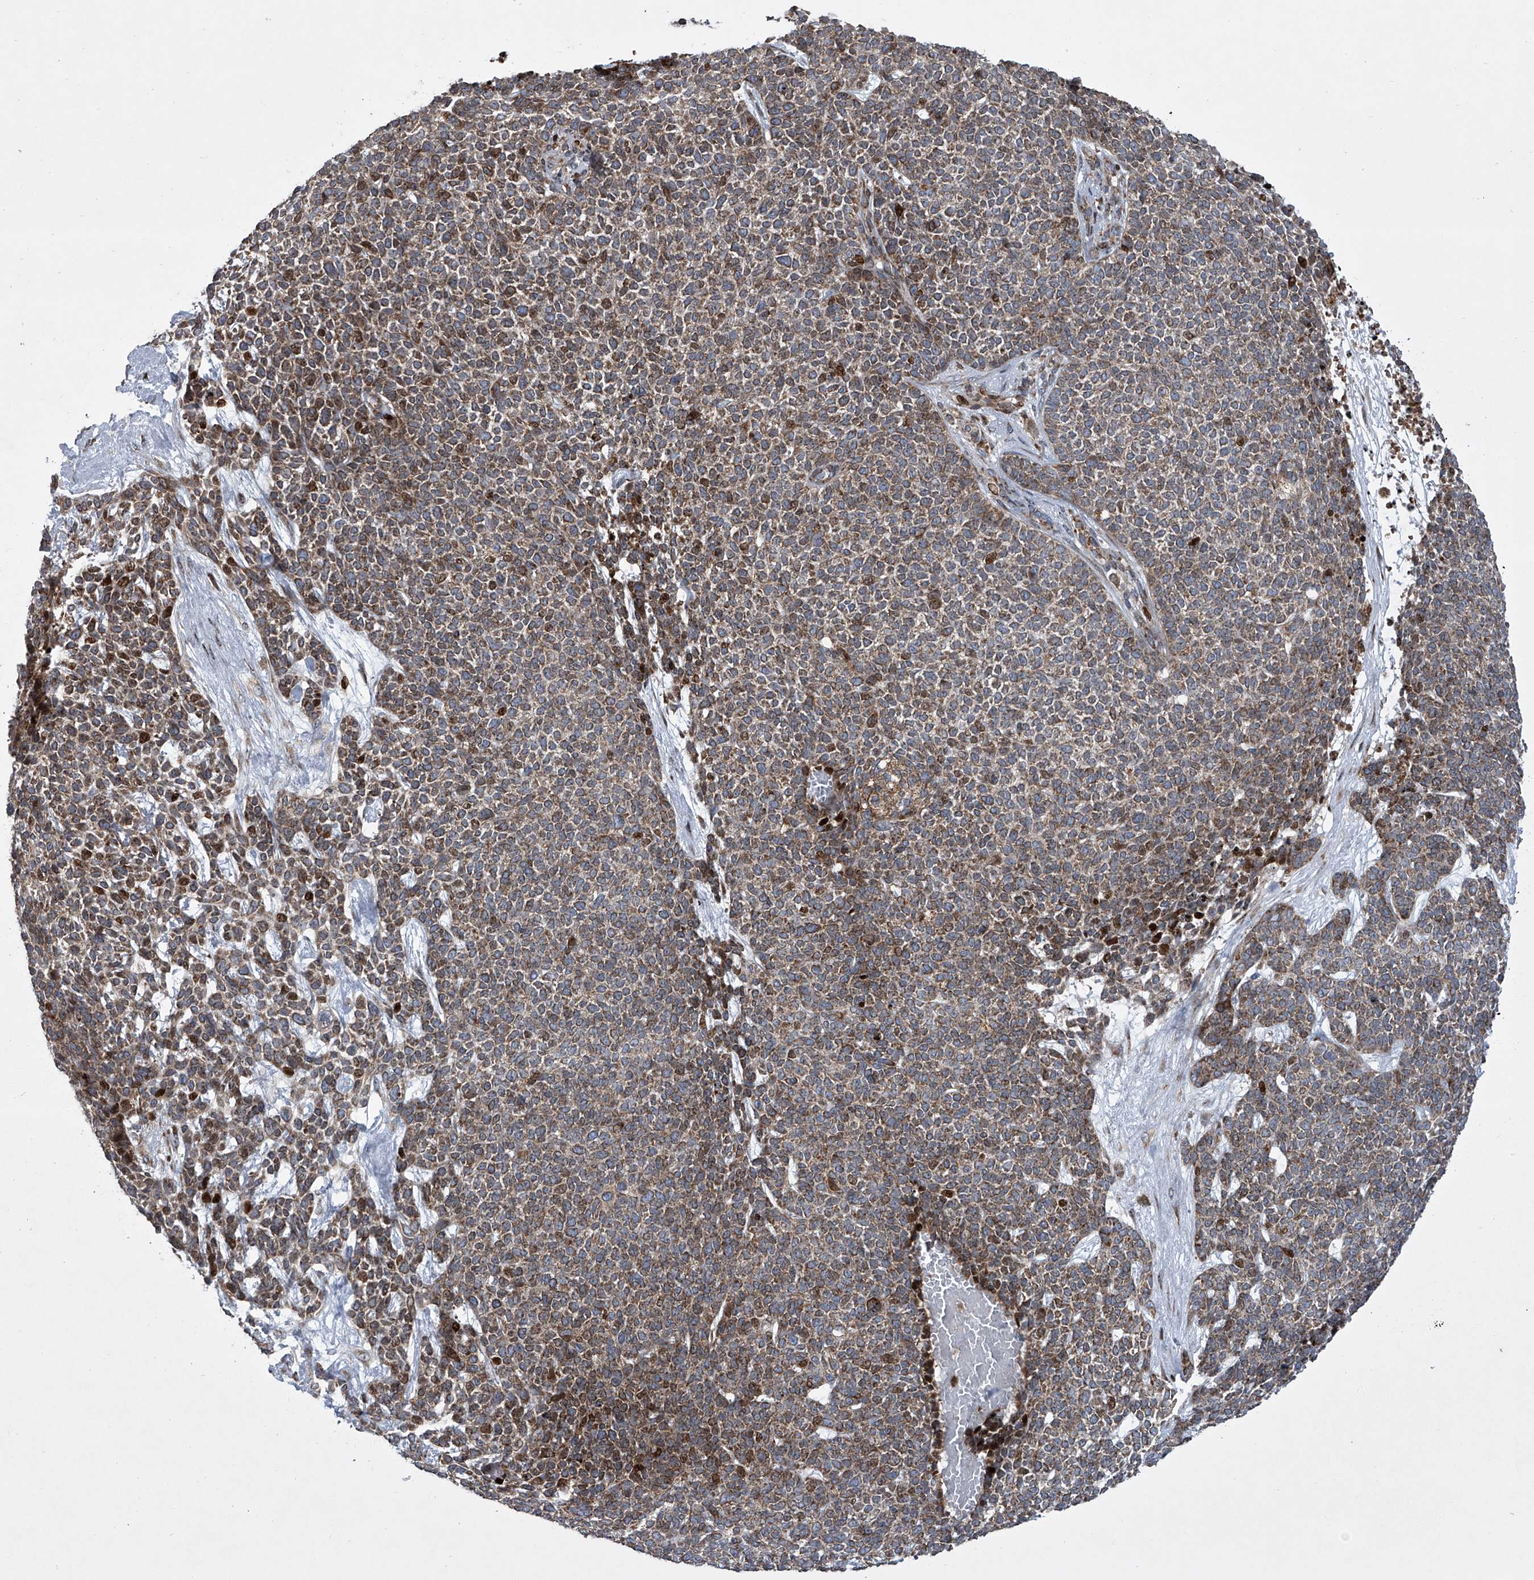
{"staining": {"intensity": "moderate", "quantity": ">75%", "location": "cytoplasmic/membranous,nuclear"}, "tissue": "skin cancer", "cell_type": "Tumor cells", "image_type": "cancer", "snomed": [{"axis": "morphology", "description": "Basal cell carcinoma"}, {"axis": "topography", "description": "Skin"}], "caption": "This micrograph displays IHC staining of human skin cancer, with medium moderate cytoplasmic/membranous and nuclear expression in about >75% of tumor cells.", "gene": "STRADA", "patient": {"sex": "female", "age": 84}}